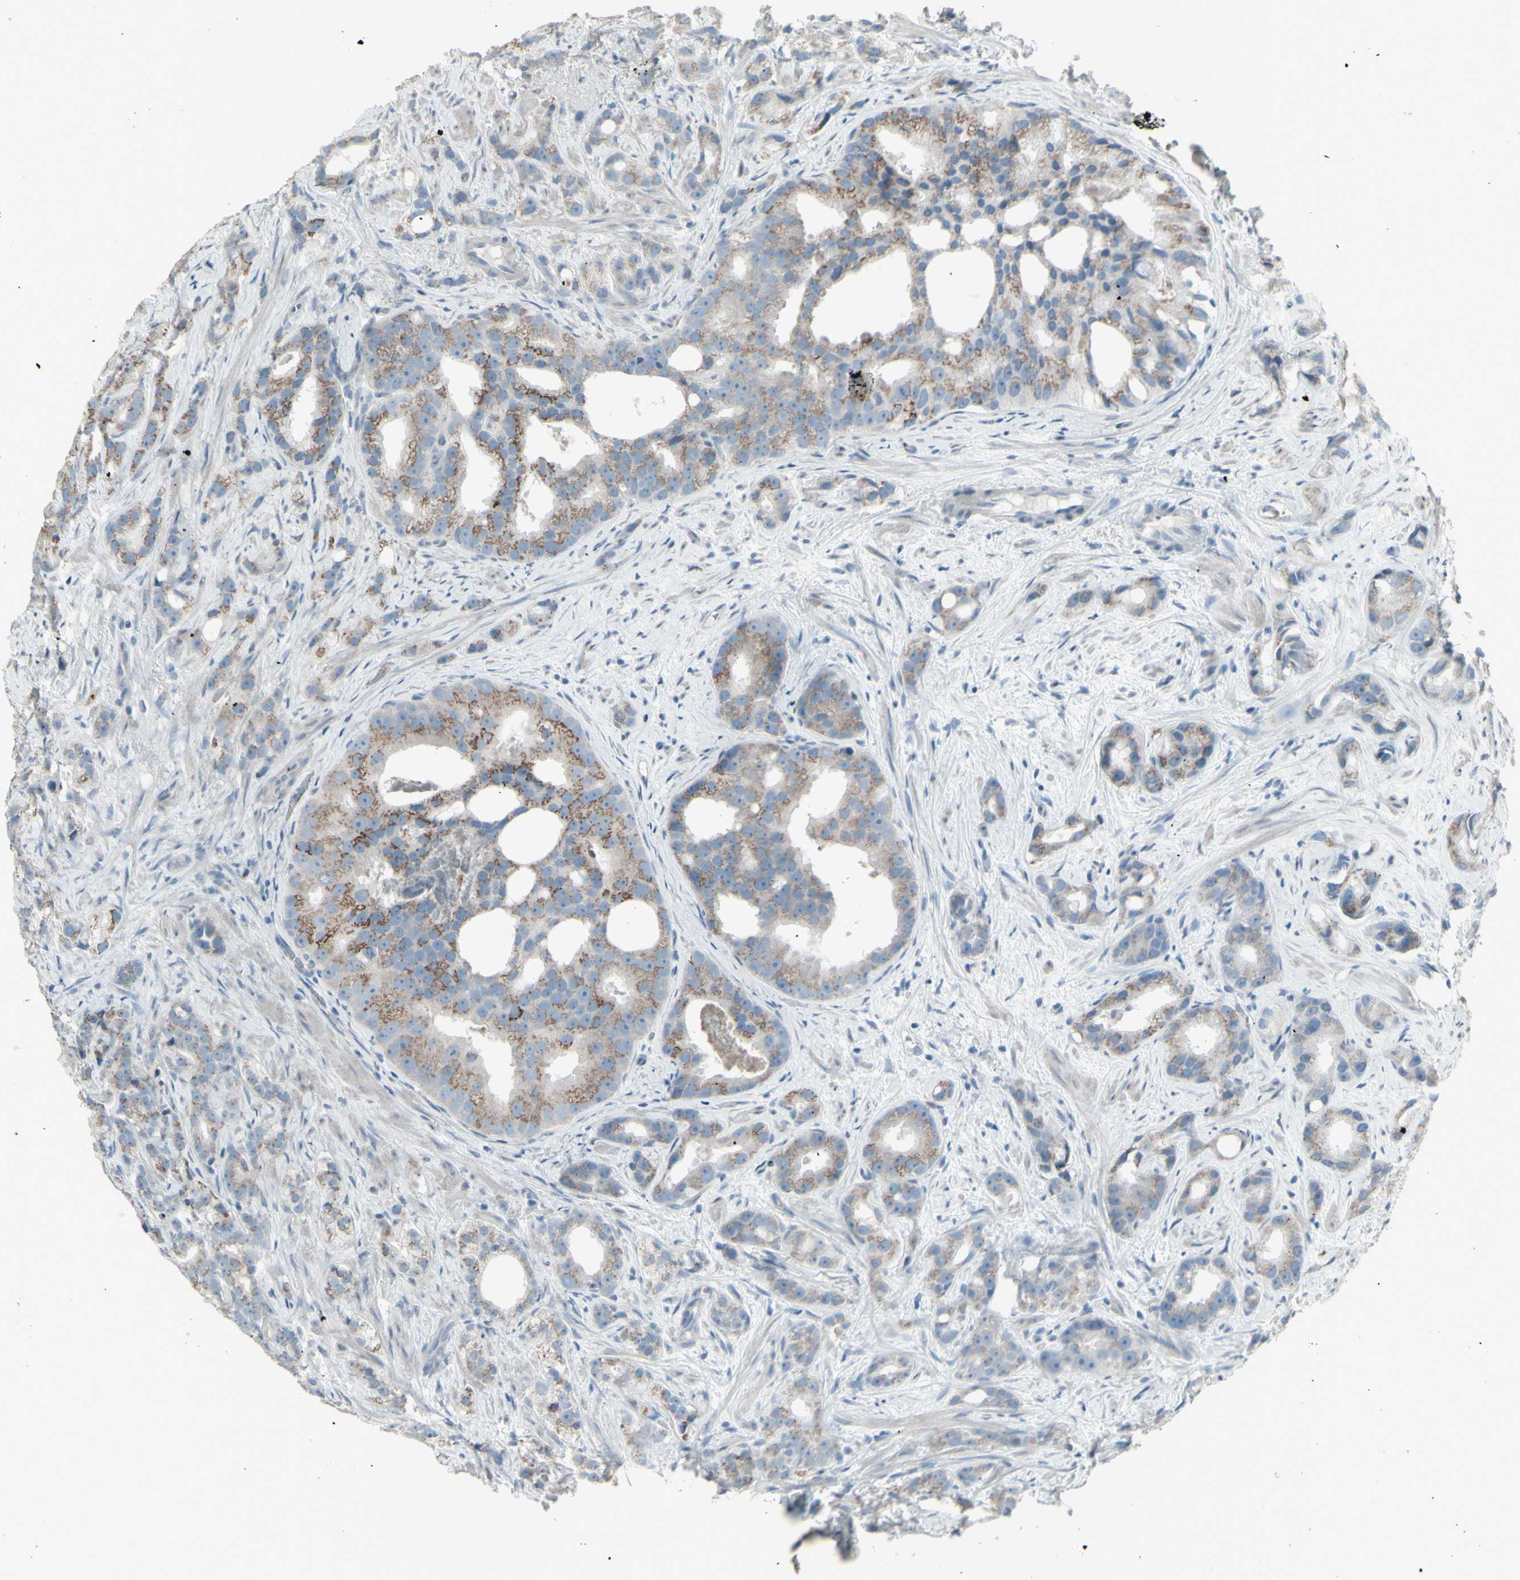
{"staining": {"intensity": "moderate", "quantity": "25%-75%", "location": "cytoplasmic/membranous"}, "tissue": "prostate cancer", "cell_type": "Tumor cells", "image_type": "cancer", "snomed": [{"axis": "morphology", "description": "Adenocarcinoma, Low grade"}, {"axis": "topography", "description": "Prostate"}], "caption": "The image shows staining of adenocarcinoma (low-grade) (prostate), revealing moderate cytoplasmic/membranous protein positivity (brown color) within tumor cells.", "gene": "CD79B", "patient": {"sex": "male", "age": 89}}